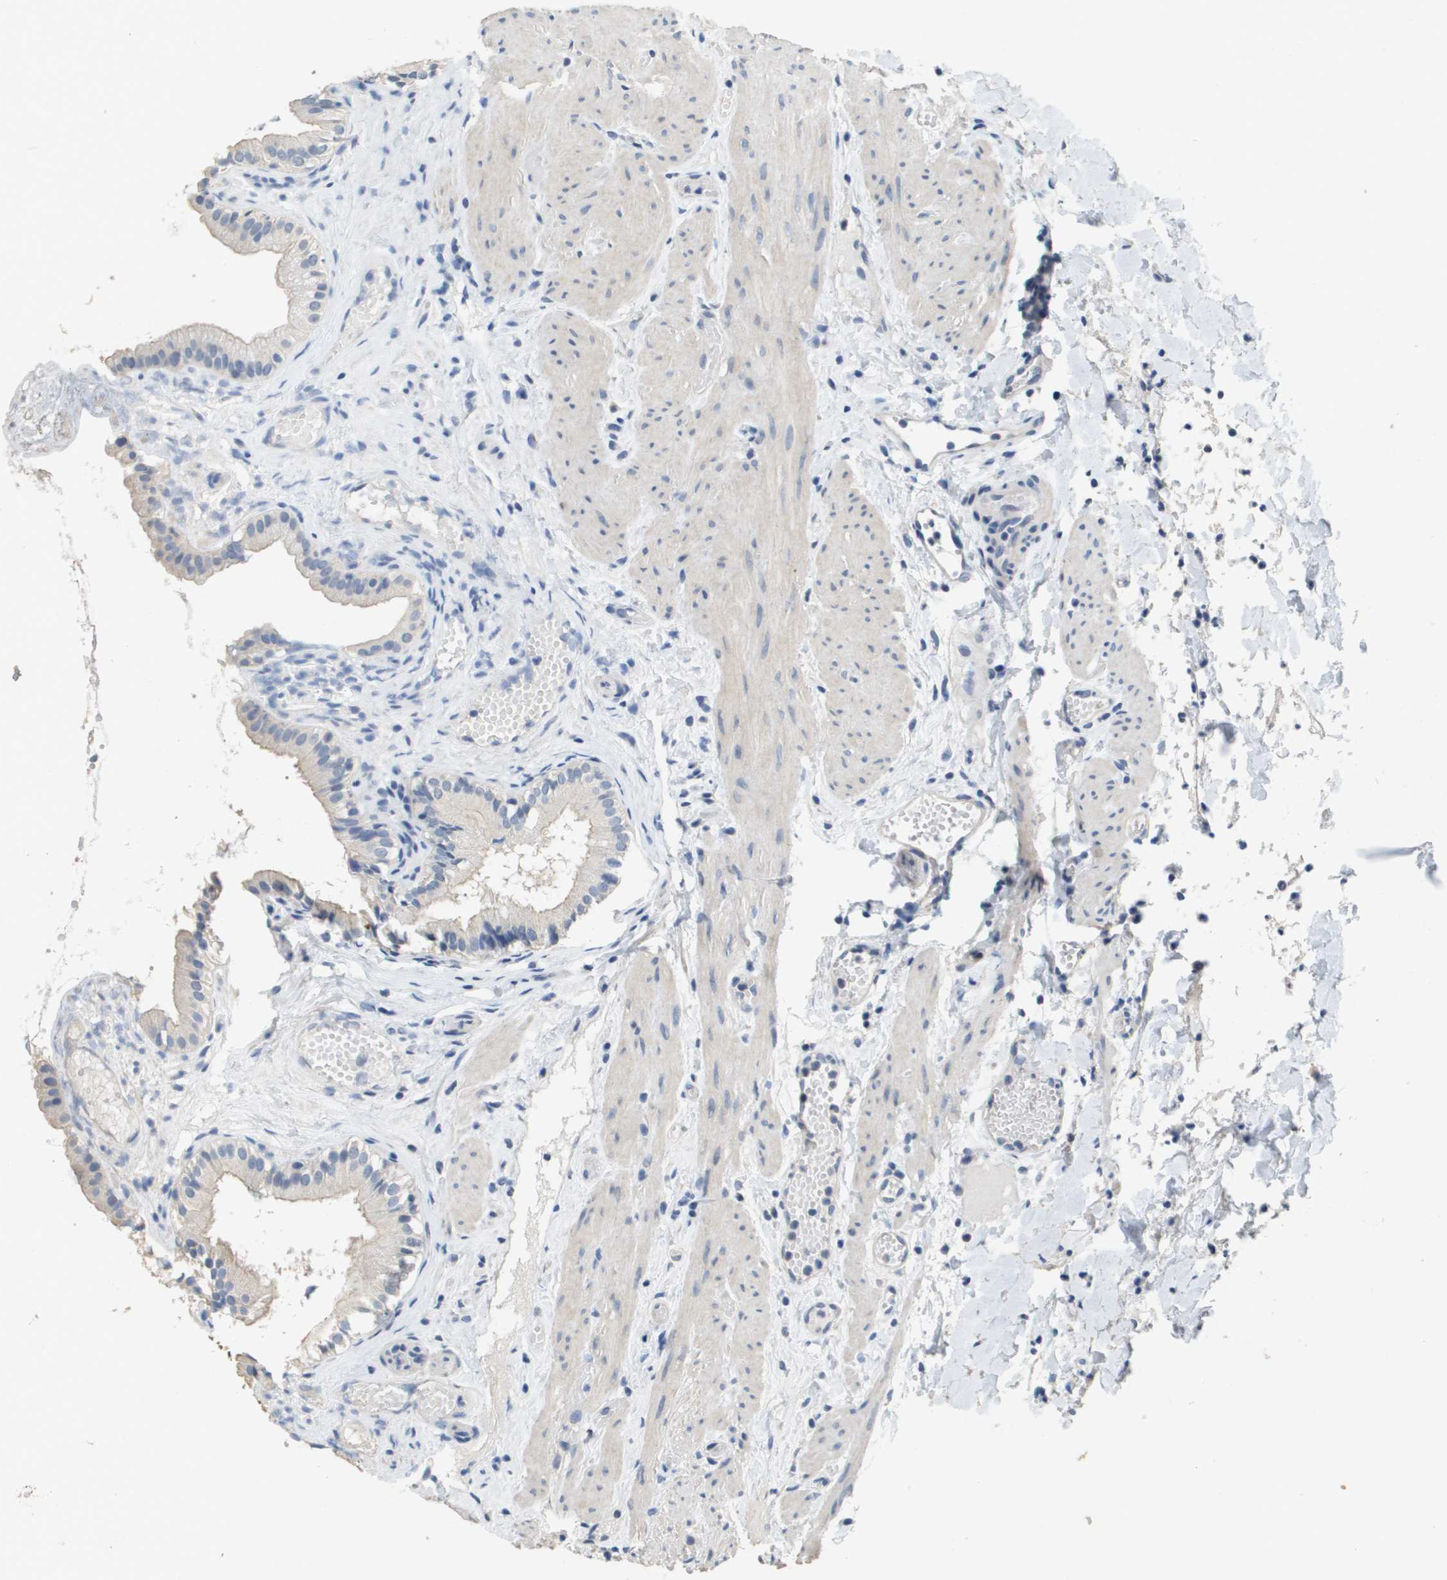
{"staining": {"intensity": "weak", "quantity": "<25%", "location": "cytoplasmic/membranous"}, "tissue": "gallbladder", "cell_type": "Glandular cells", "image_type": "normal", "snomed": [{"axis": "morphology", "description": "Normal tissue, NOS"}, {"axis": "topography", "description": "Gallbladder"}], "caption": "Unremarkable gallbladder was stained to show a protein in brown. There is no significant expression in glandular cells. The staining is performed using DAB brown chromogen with nuclei counter-stained in using hematoxylin.", "gene": "MT3", "patient": {"sex": "female", "age": 26}}